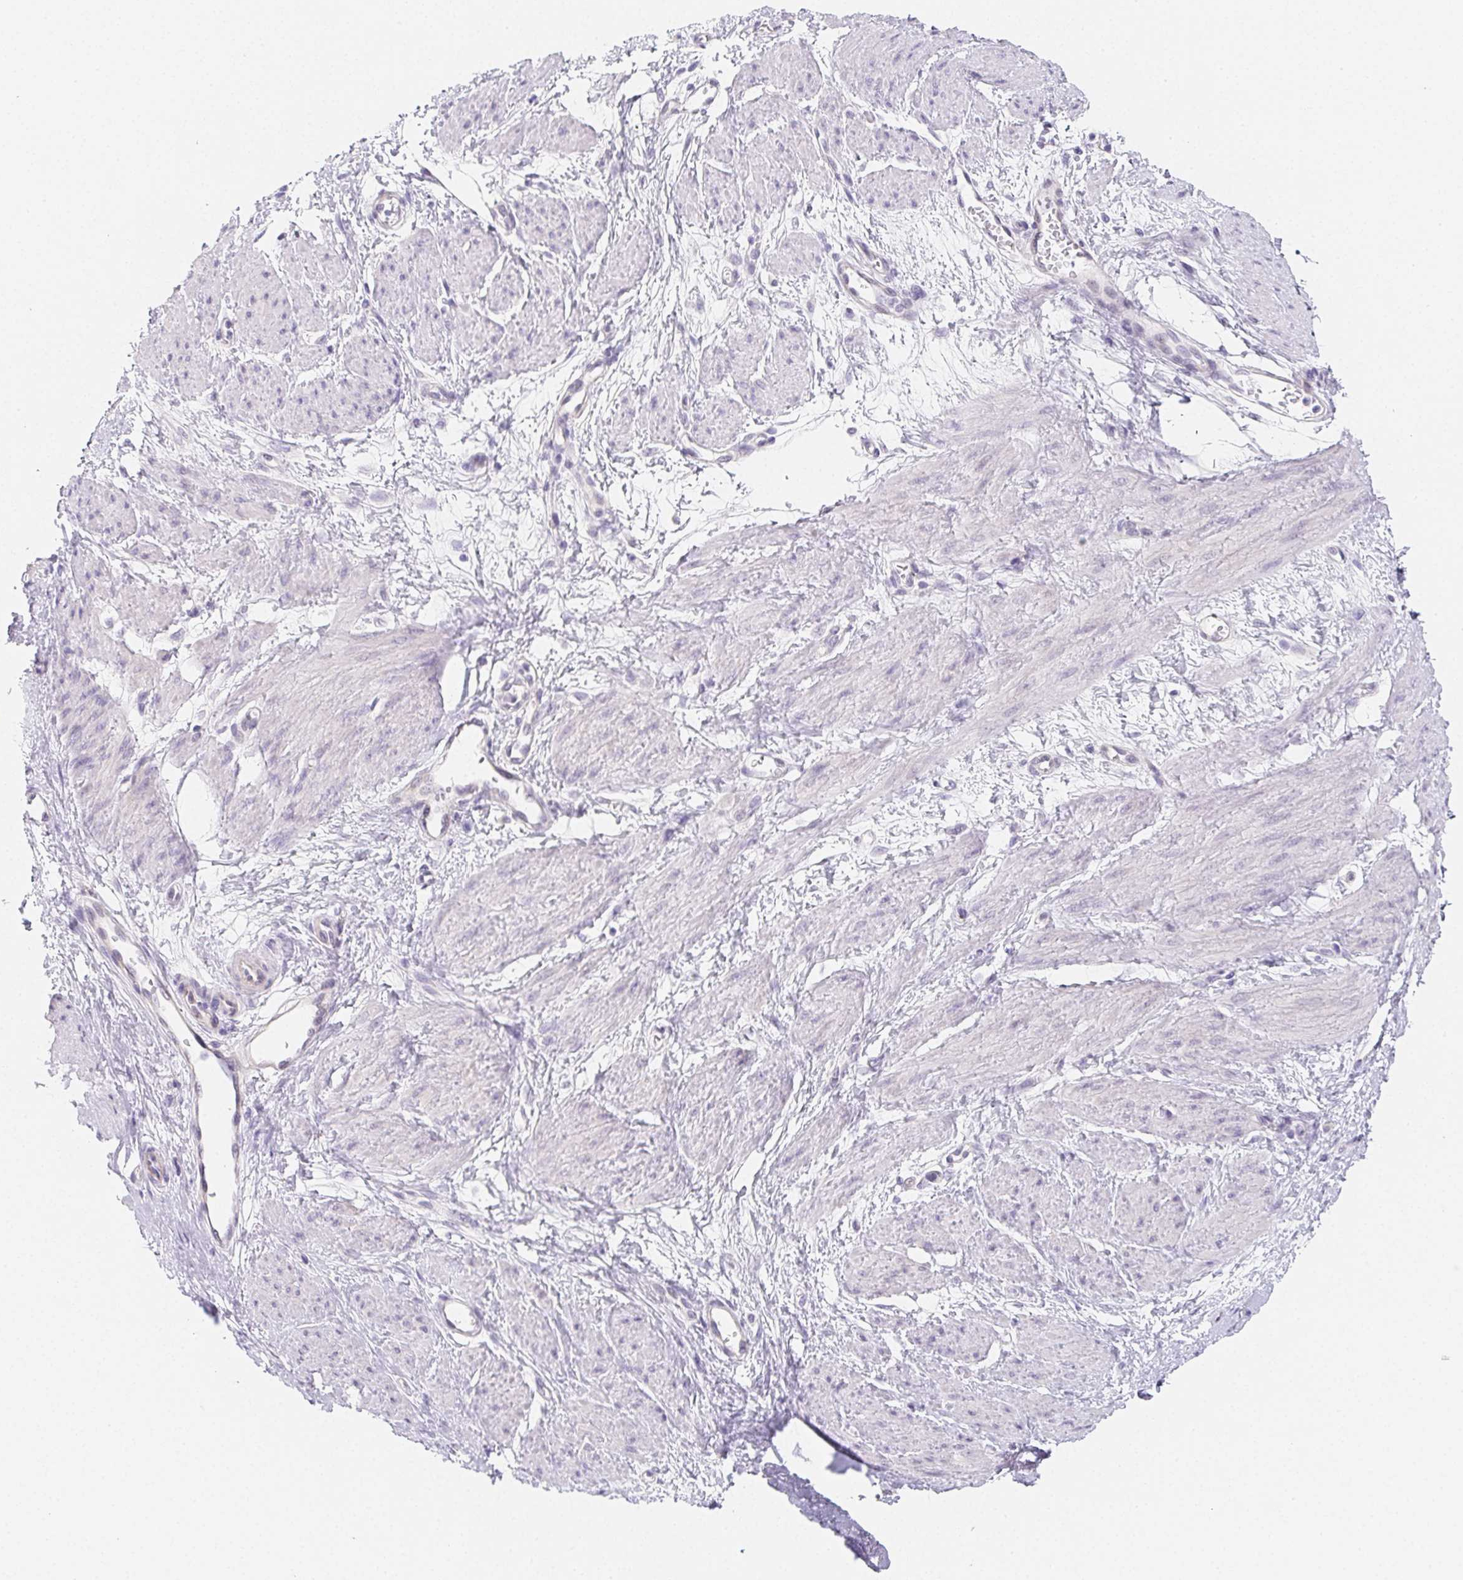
{"staining": {"intensity": "negative", "quantity": "none", "location": "none"}, "tissue": "smooth muscle", "cell_type": "Smooth muscle cells", "image_type": "normal", "snomed": [{"axis": "morphology", "description": "Normal tissue, NOS"}, {"axis": "topography", "description": "Smooth muscle"}, {"axis": "topography", "description": "Uterus"}], "caption": "DAB (3,3'-diaminobenzidine) immunohistochemical staining of normal human smooth muscle reveals no significant staining in smooth muscle cells. The staining is performed using DAB (3,3'-diaminobenzidine) brown chromogen with nuclei counter-stained in using hematoxylin.", "gene": "ZBBX", "patient": {"sex": "female", "age": 39}}